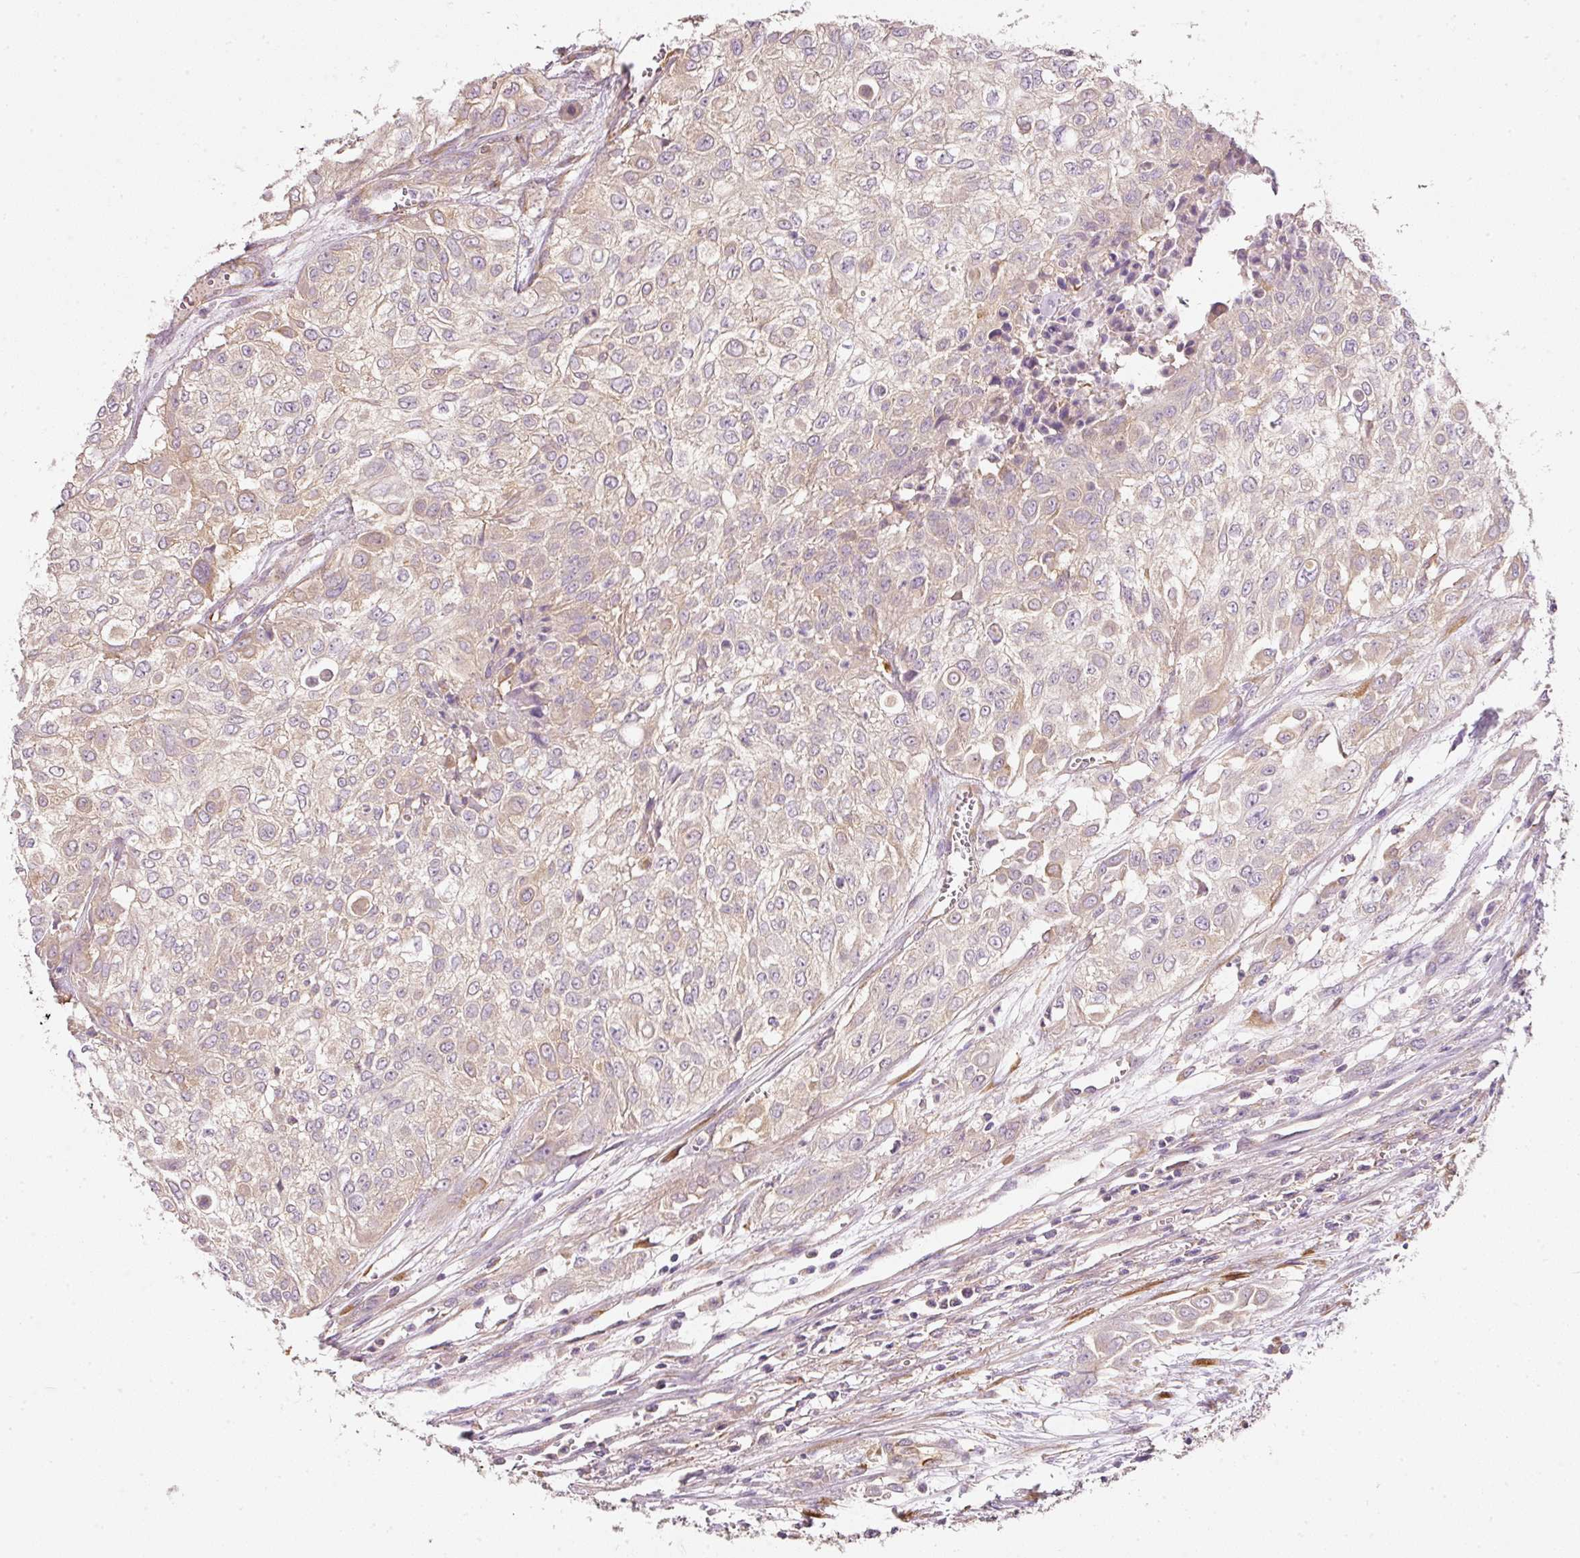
{"staining": {"intensity": "weak", "quantity": "25%-75%", "location": "cytoplasmic/membranous"}, "tissue": "urothelial cancer", "cell_type": "Tumor cells", "image_type": "cancer", "snomed": [{"axis": "morphology", "description": "Urothelial carcinoma, High grade"}, {"axis": "topography", "description": "Urinary bladder"}], "caption": "A brown stain highlights weak cytoplasmic/membranous staining of a protein in urothelial carcinoma (high-grade) tumor cells.", "gene": "RNF167", "patient": {"sex": "male", "age": 57}}